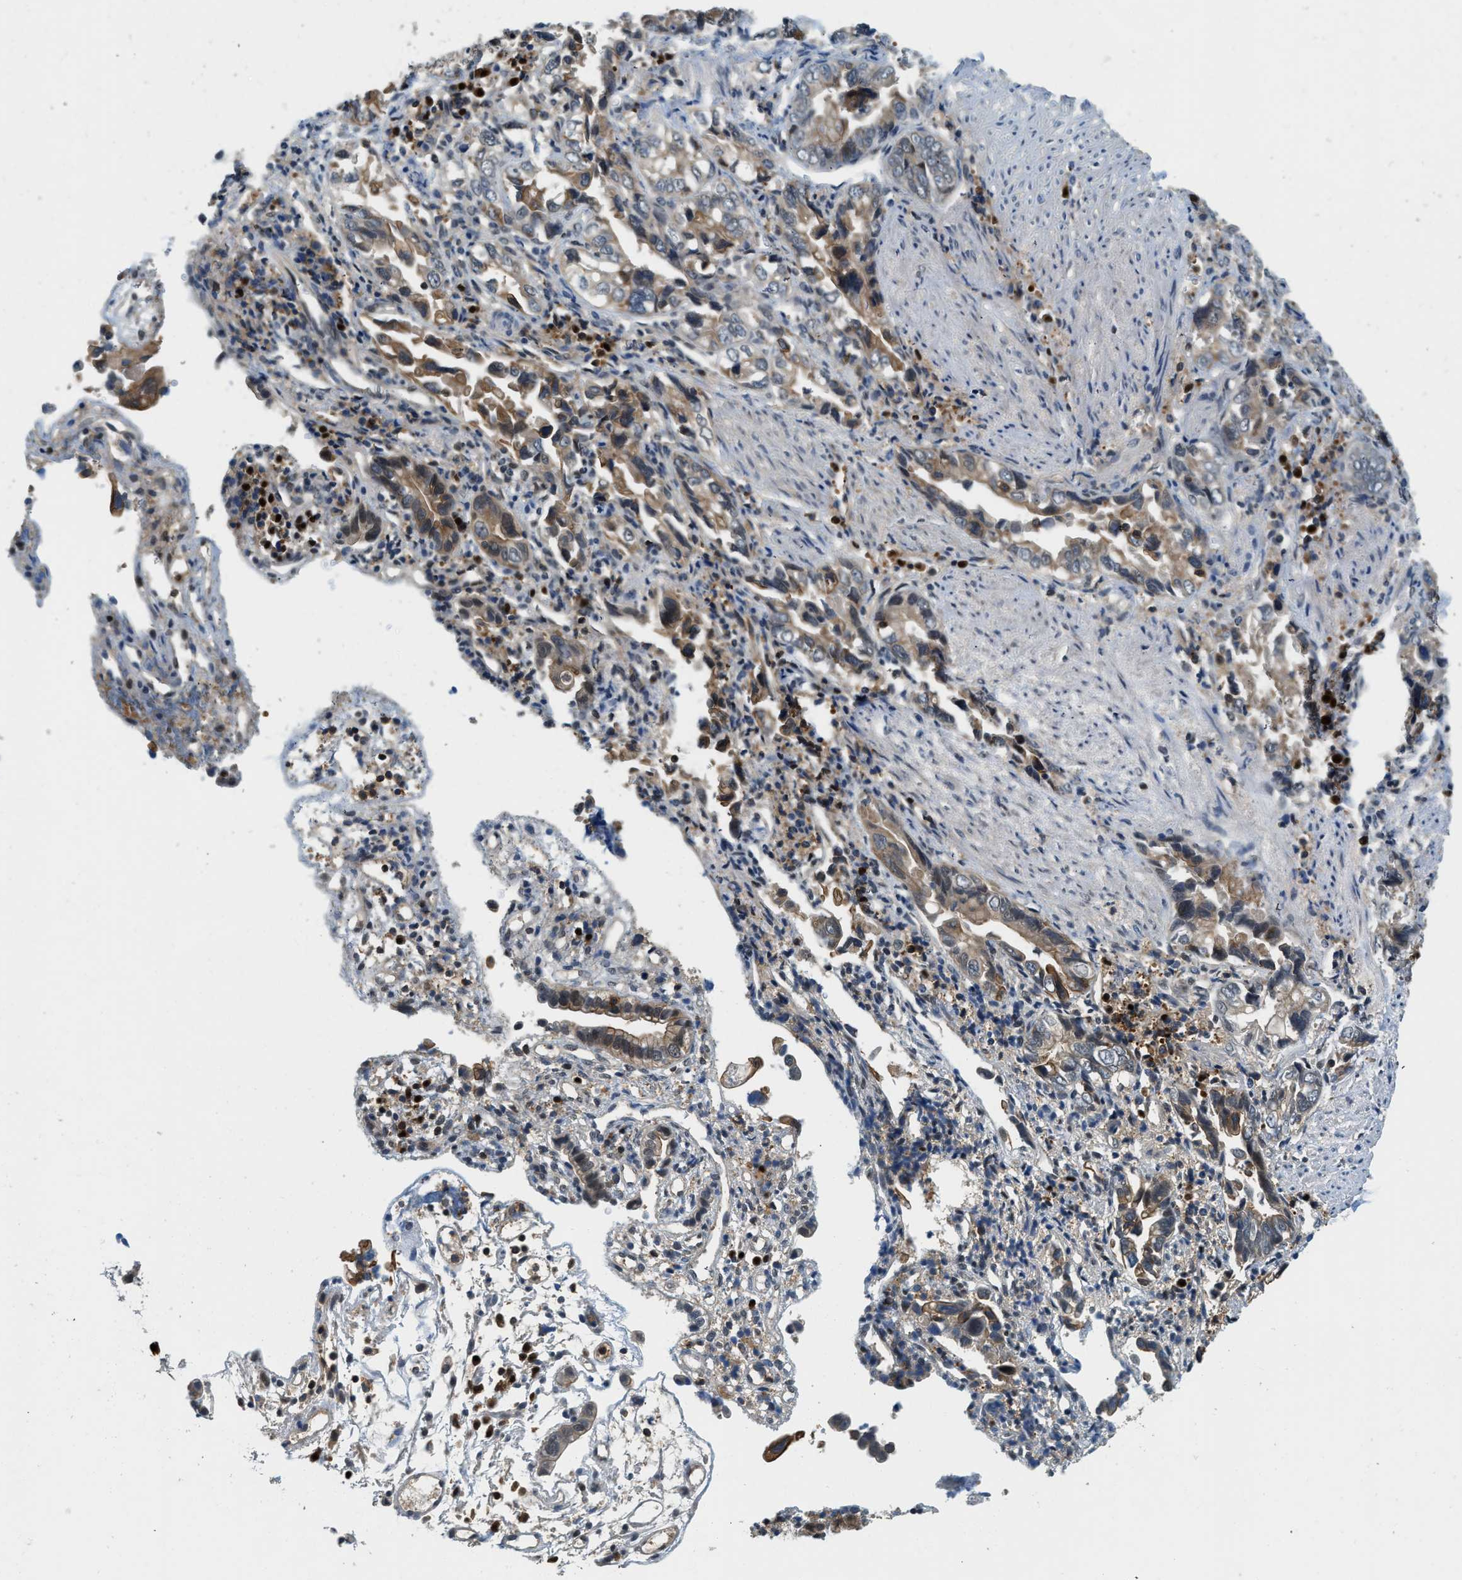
{"staining": {"intensity": "moderate", "quantity": ">75%", "location": "cytoplasmic/membranous"}, "tissue": "liver cancer", "cell_type": "Tumor cells", "image_type": "cancer", "snomed": [{"axis": "morphology", "description": "Cholangiocarcinoma"}, {"axis": "topography", "description": "Liver"}], "caption": "This photomicrograph displays immunohistochemistry (IHC) staining of liver cancer, with medium moderate cytoplasmic/membranous expression in approximately >75% of tumor cells.", "gene": "GMPPB", "patient": {"sex": "female", "age": 79}}